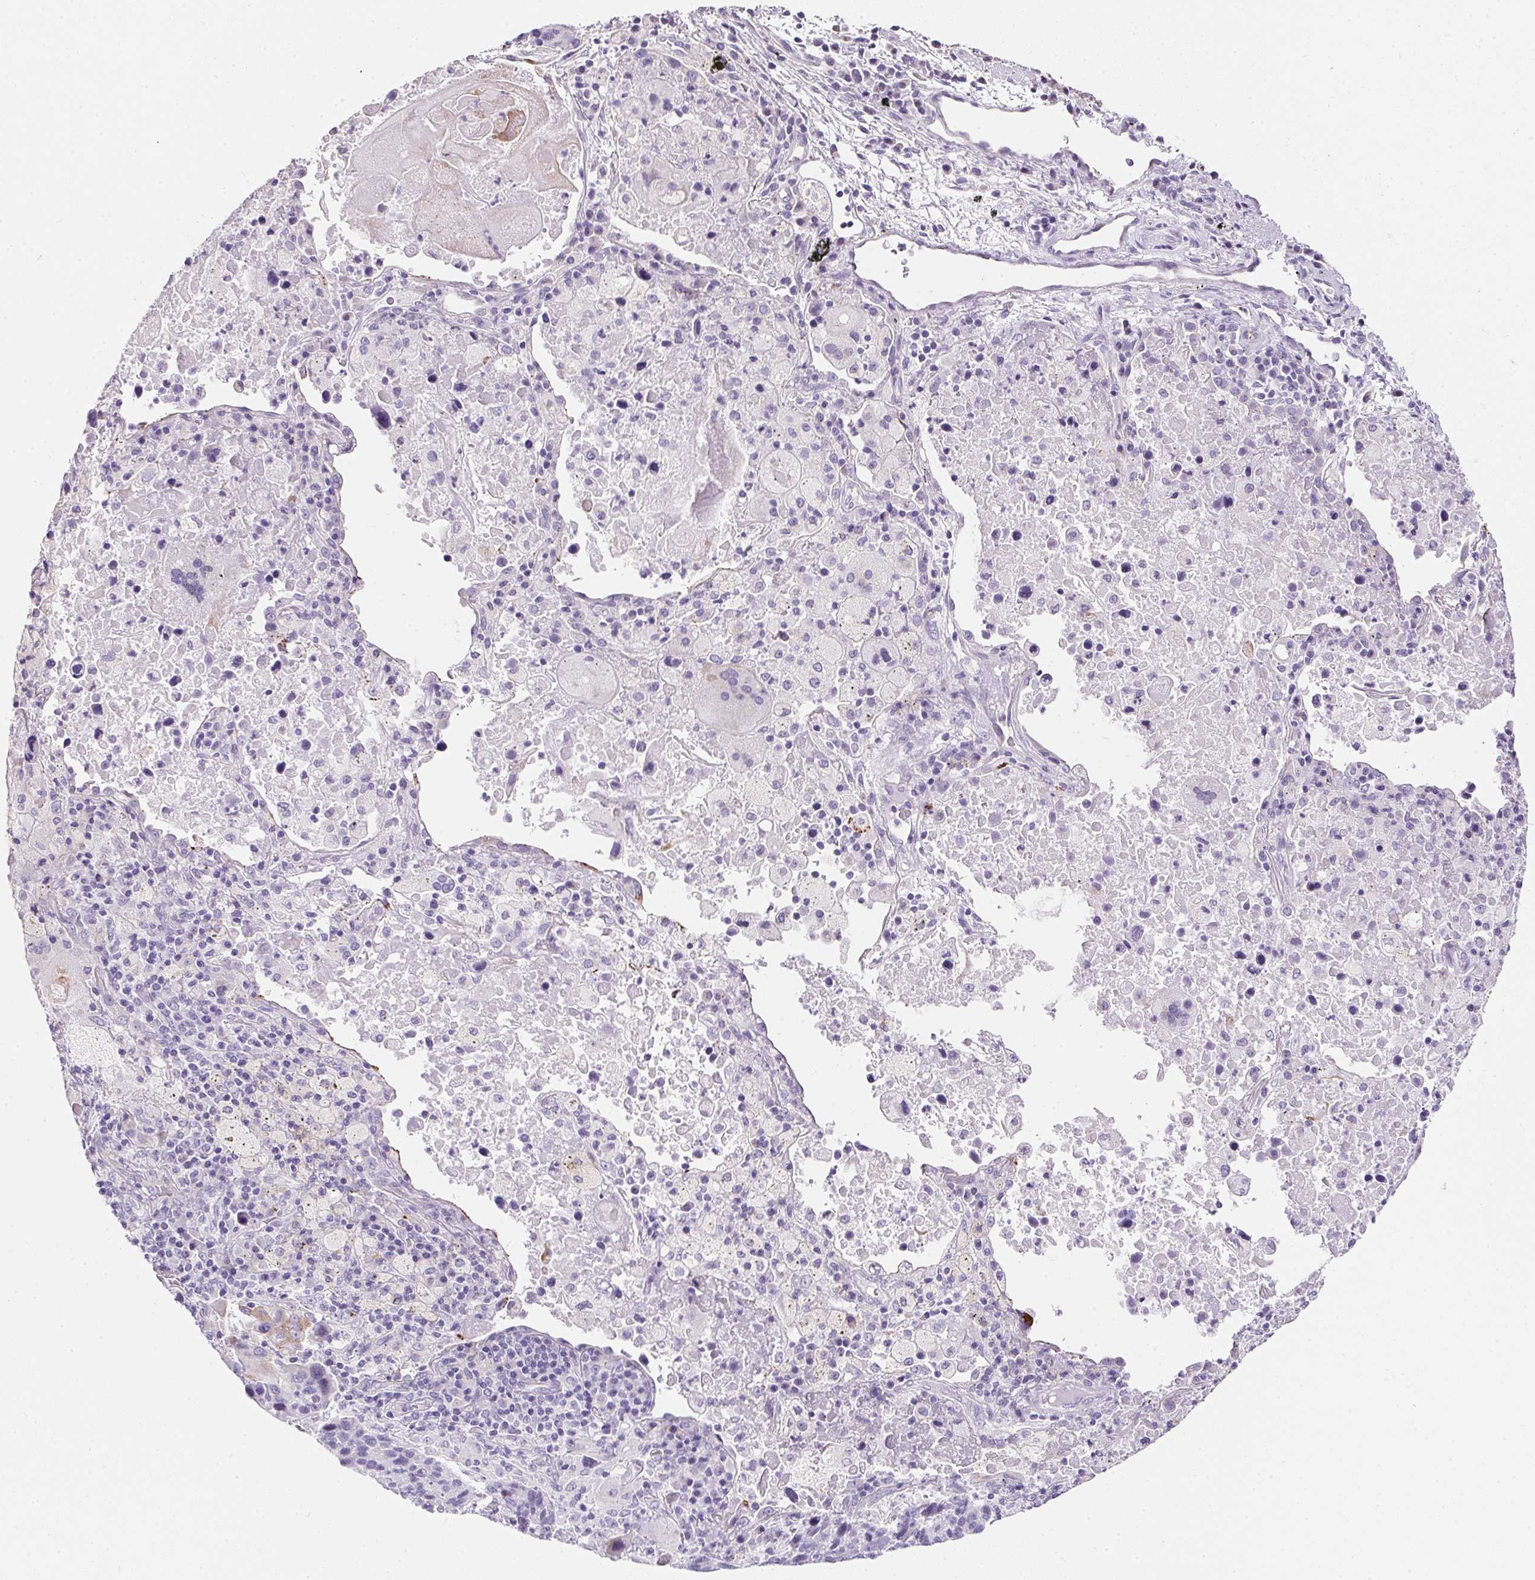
{"staining": {"intensity": "negative", "quantity": "none", "location": "none"}, "tissue": "lung cancer", "cell_type": "Tumor cells", "image_type": "cancer", "snomed": [{"axis": "morphology", "description": "Squamous cell carcinoma, NOS"}, {"axis": "topography", "description": "Lung"}], "caption": "Immunohistochemistry (IHC) photomicrograph of human squamous cell carcinoma (lung) stained for a protein (brown), which shows no positivity in tumor cells.", "gene": "AQP5", "patient": {"sex": "male", "age": 68}}